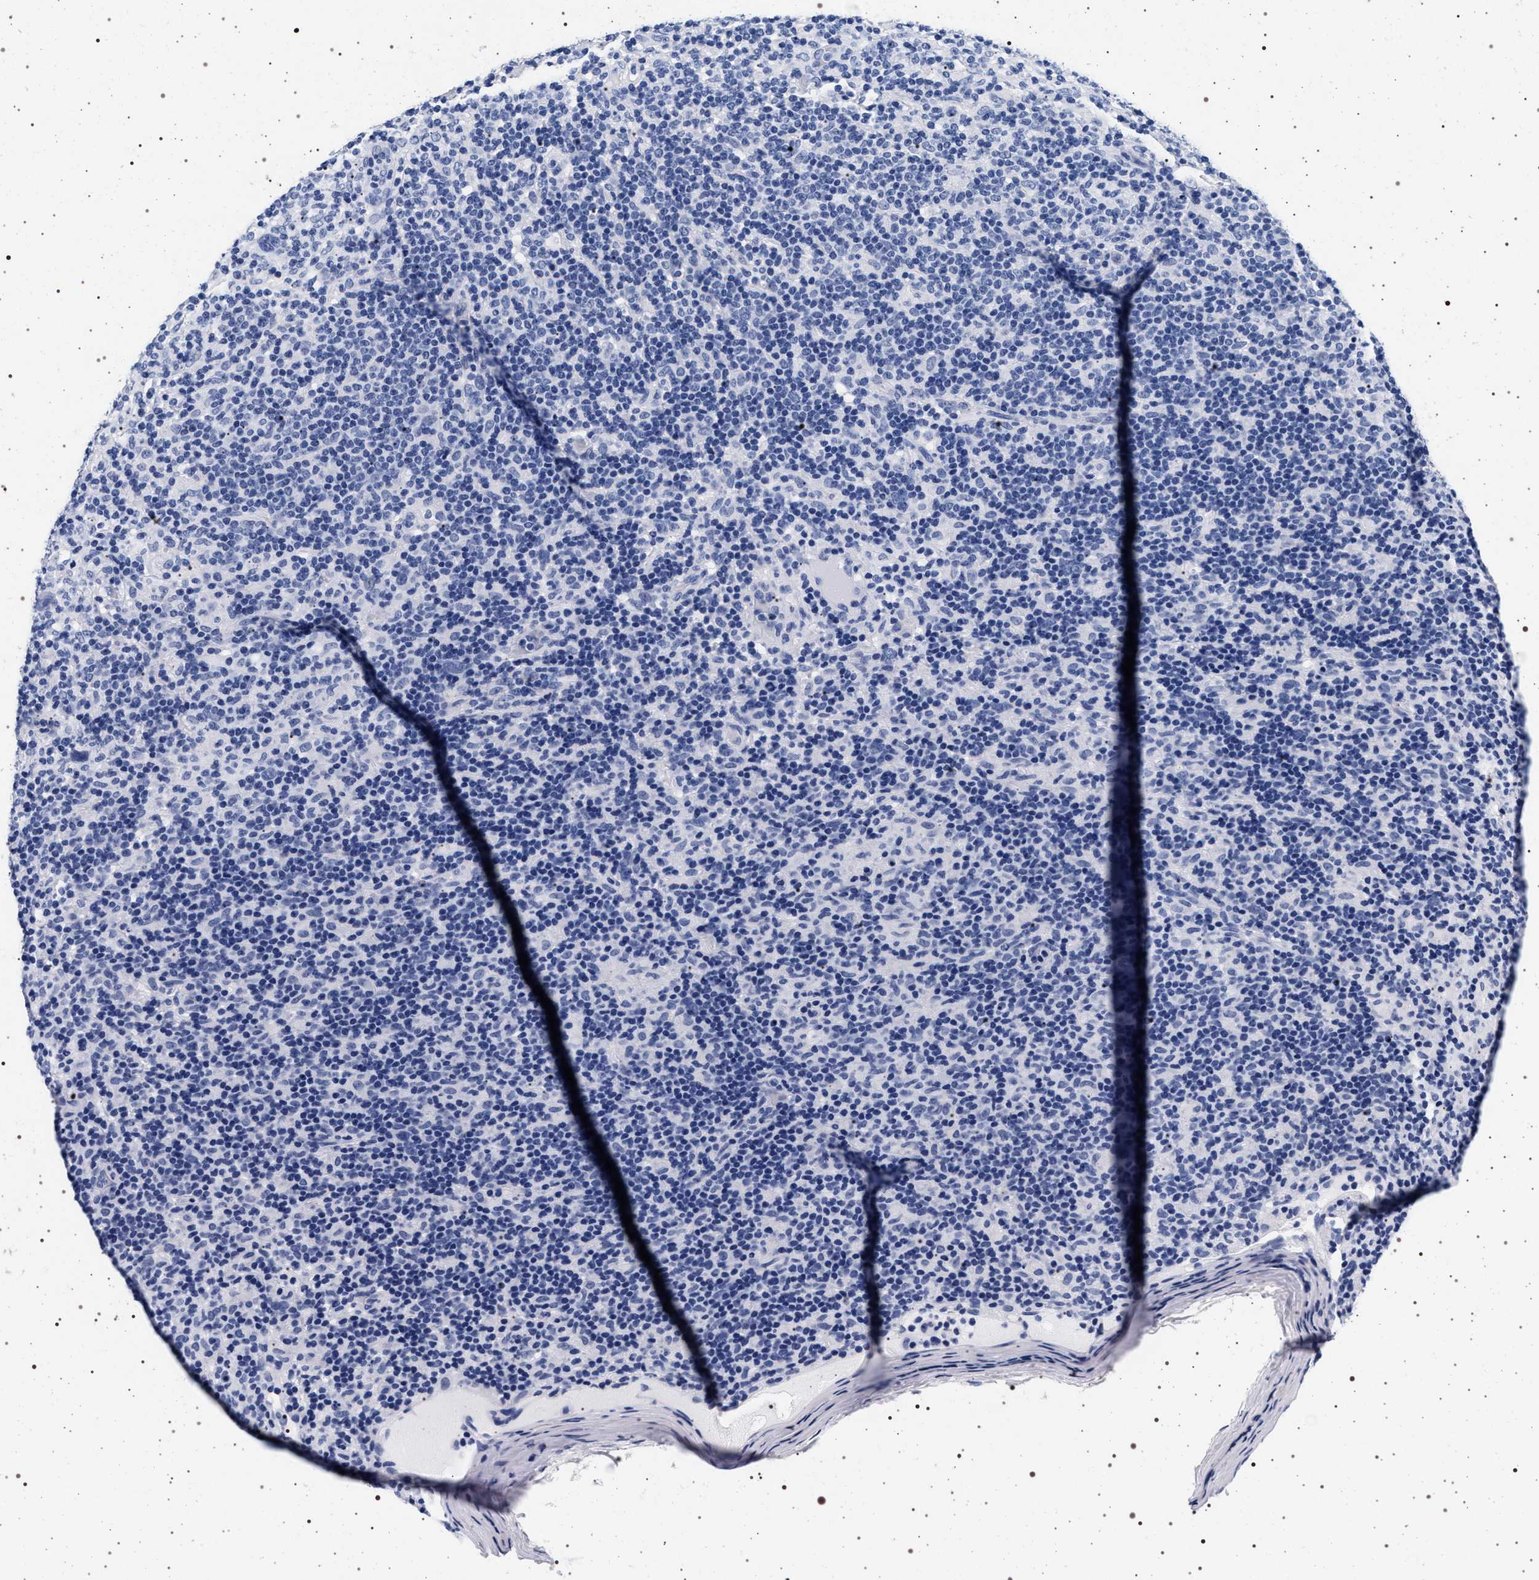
{"staining": {"intensity": "negative", "quantity": "none", "location": "none"}, "tissue": "lymphoma", "cell_type": "Tumor cells", "image_type": "cancer", "snomed": [{"axis": "morphology", "description": "Hodgkin's disease, NOS"}, {"axis": "topography", "description": "Lymph node"}], "caption": "Hodgkin's disease was stained to show a protein in brown. There is no significant staining in tumor cells.", "gene": "SYN1", "patient": {"sex": "male", "age": 70}}